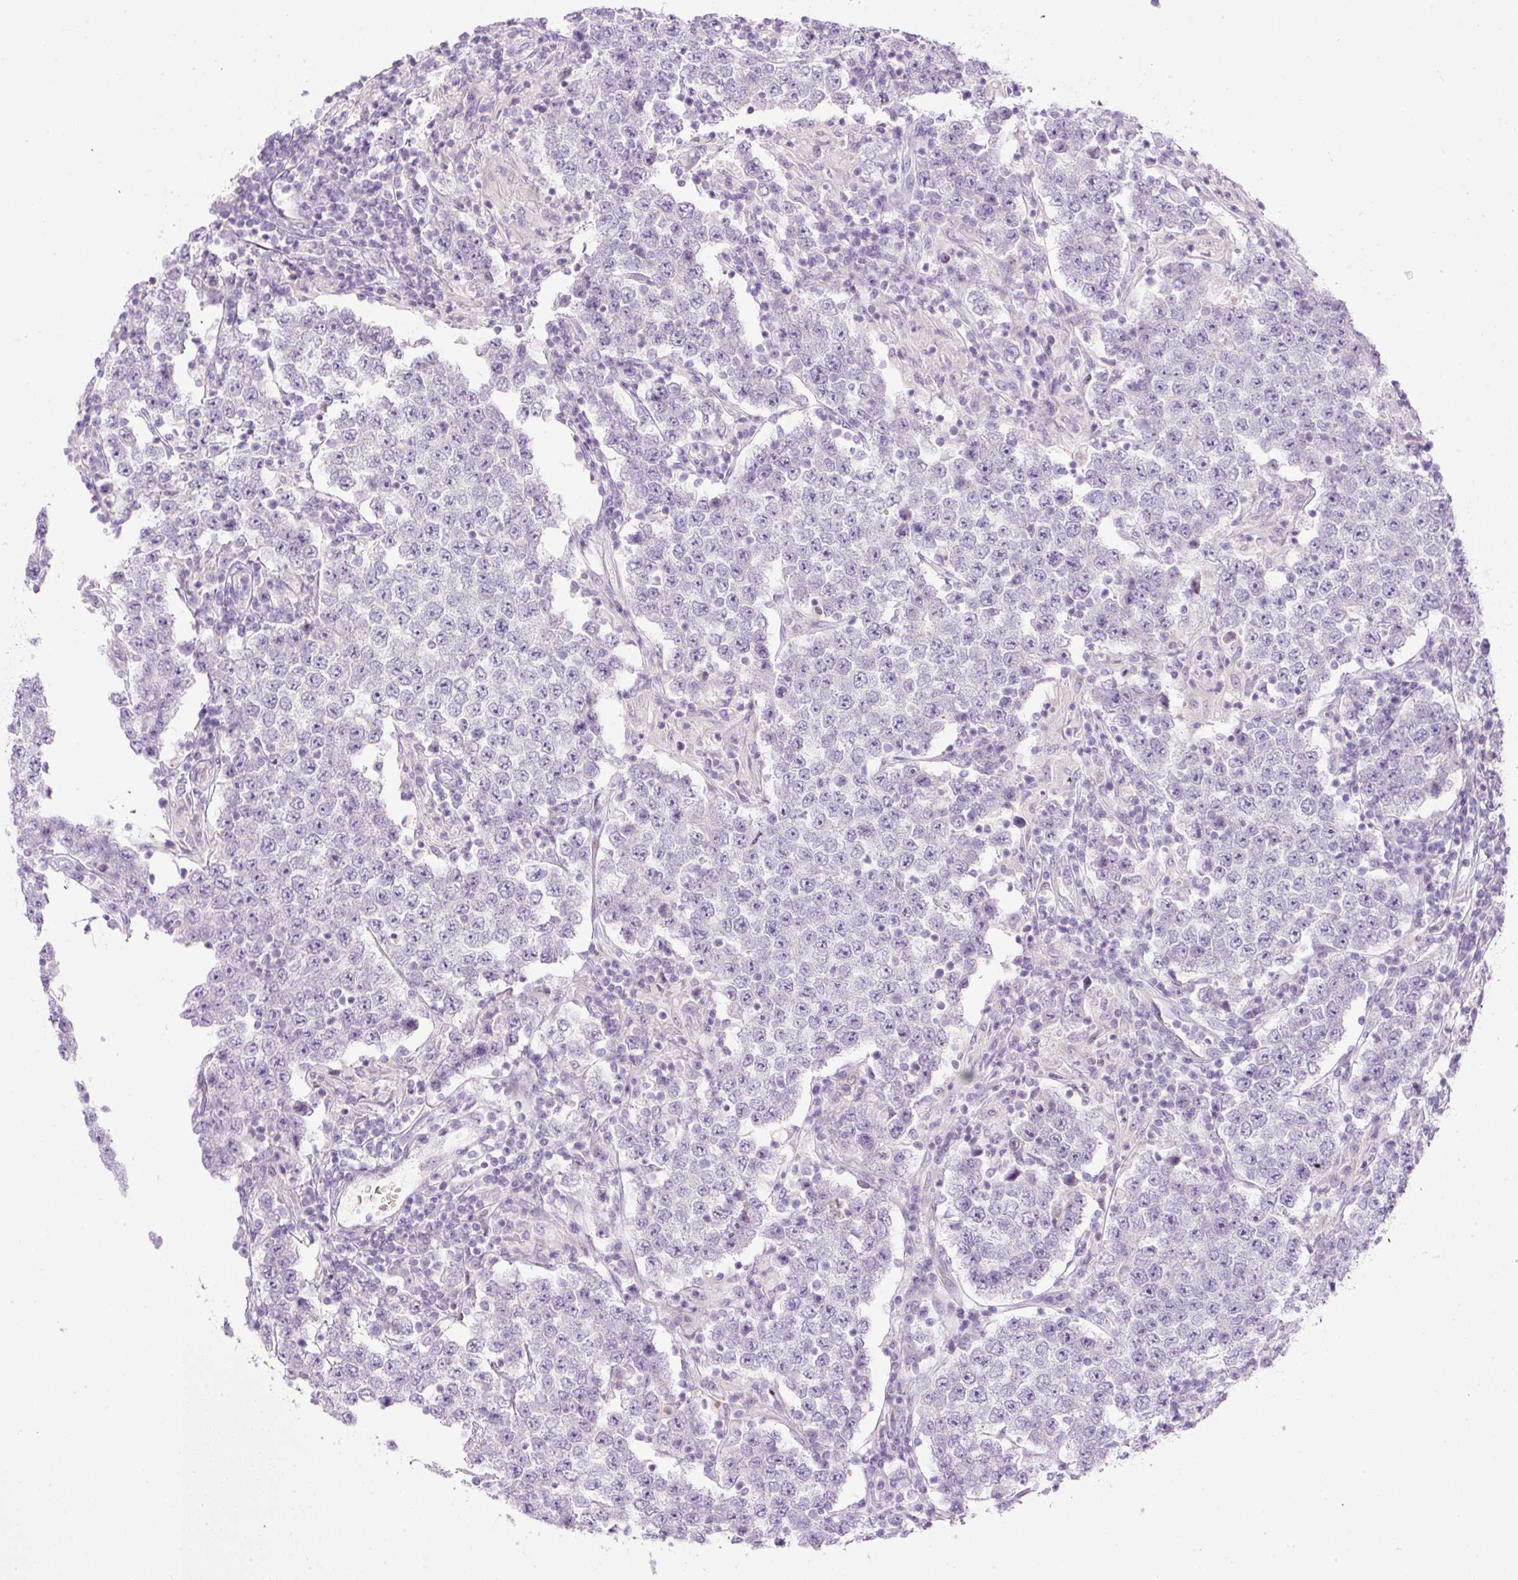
{"staining": {"intensity": "negative", "quantity": "none", "location": "none"}, "tissue": "testis cancer", "cell_type": "Tumor cells", "image_type": "cancer", "snomed": [{"axis": "morphology", "description": "Normal tissue, NOS"}, {"axis": "morphology", "description": "Urothelial carcinoma, High grade"}, {"axis": "morphology", "description": "Seminoma, NOS"}, {"axis": "morphology", "description": "Carcinoma, Embryonal, NOS"}, {"axis": "topography", "description": "Urinary bladder"}, {"axis": "topography", "description": "Testis"}], "caption": "An immunohistochemistry (IHC) image of urothelial carcinoma (high-grade) (testis) is shown. There is no staining in tumor cells of urothelial carcinoma (high-grade) (testis).", "gene": "FGFBP3", "patient": {"sex": "male", "age": 41}}